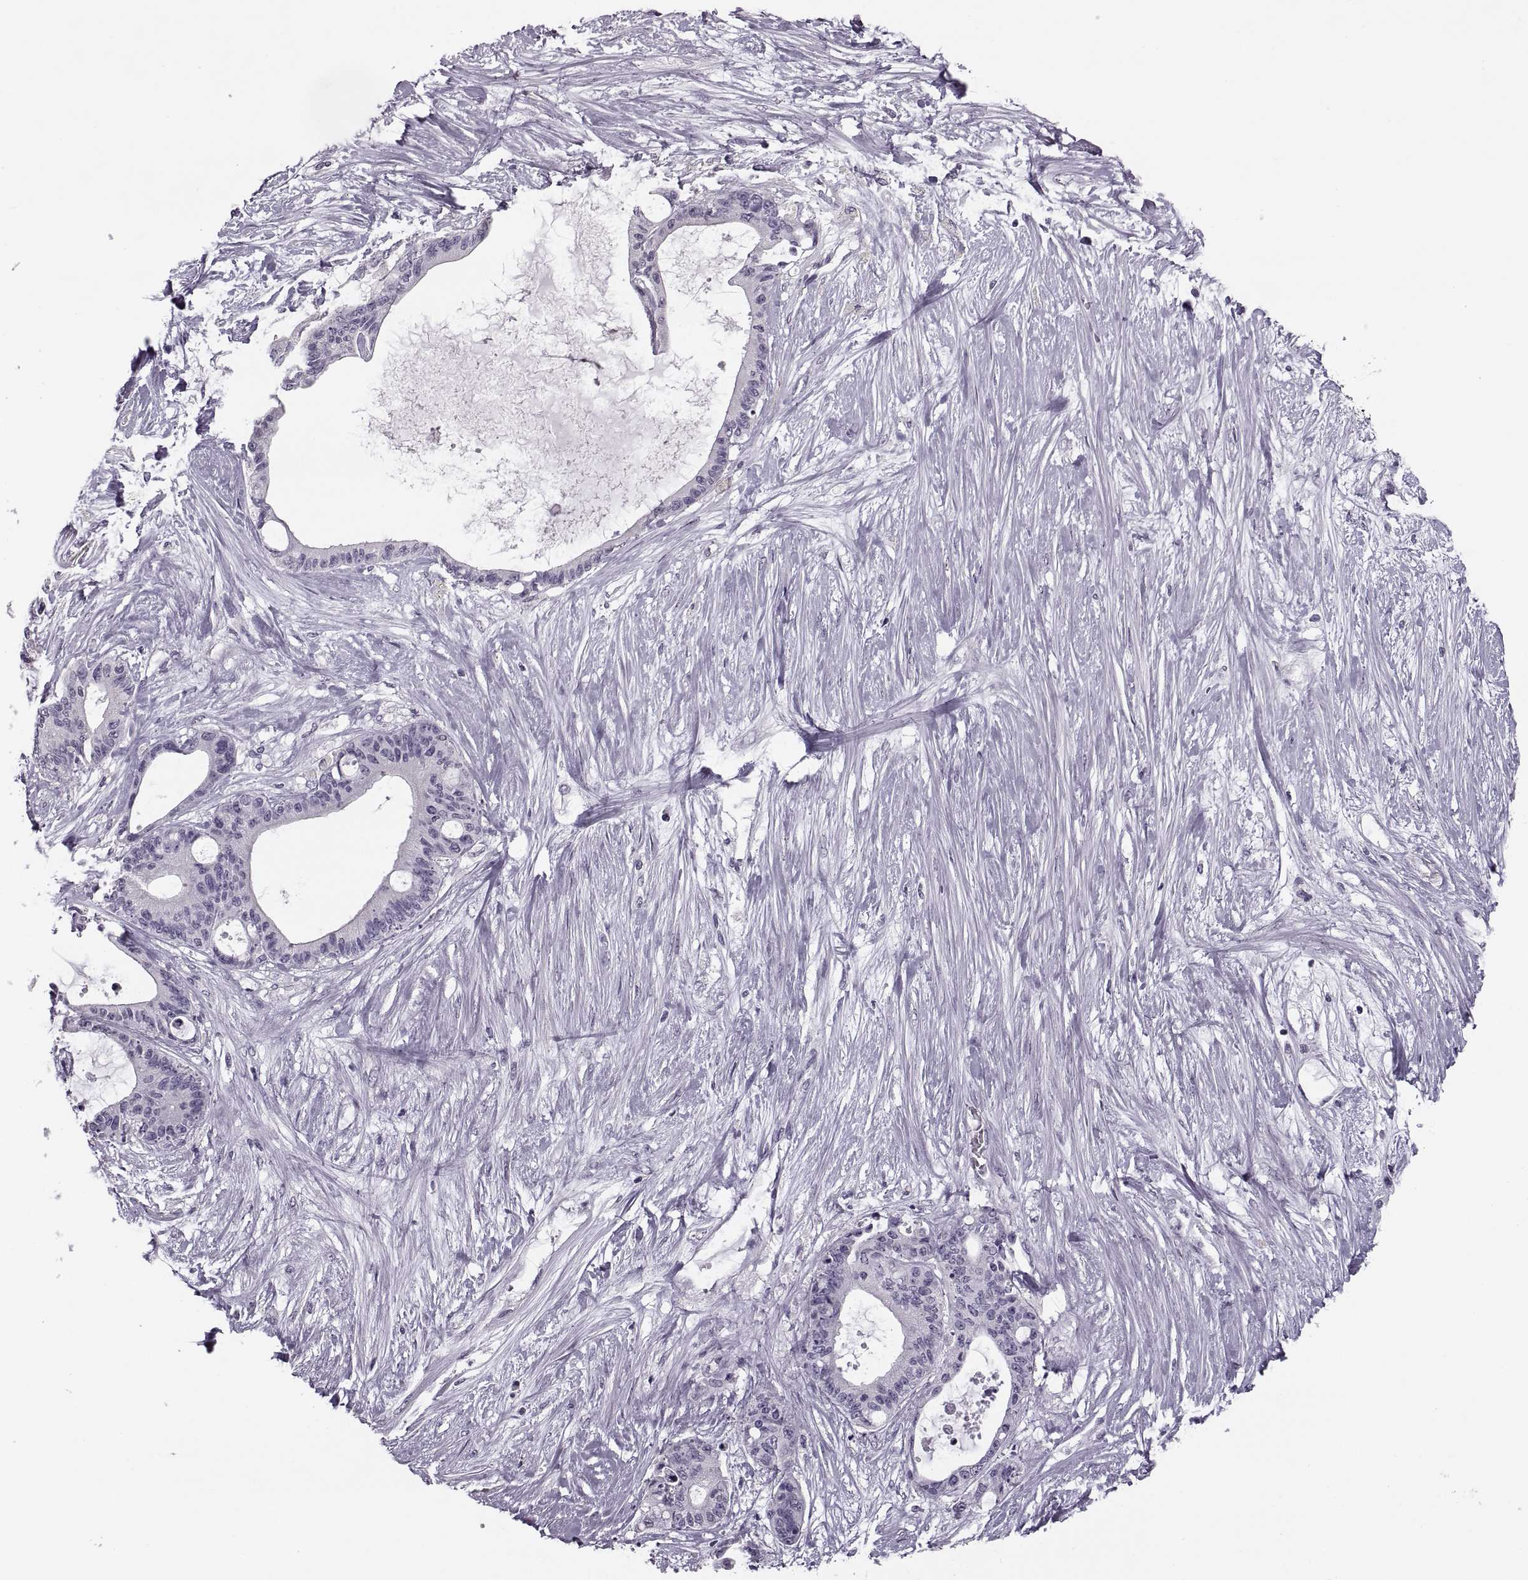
{"staining": {"intensity": "negative", "quantity": "none", "location": "none"}, "tissue": "liver cancer", "cell_type": "Tumor cells", "image_type": "cancer", "snomed": [{"axis": "morphology", "description": "Normal tissue, NOS"}, {"axis": "morphology", "description": "Cholangiocarcinoma"}, {"axis": "topography", "description": "Liver"}, {"axis": "topography", "description": "Peripheral nerve tissue"}], "caption": "Liver cholangiocarcinoma was stained to show a protein in brown. There is no significant expression in tumor cells.", "gene": "PAGE5", "patient": {"sex": "female", "age": 73}}